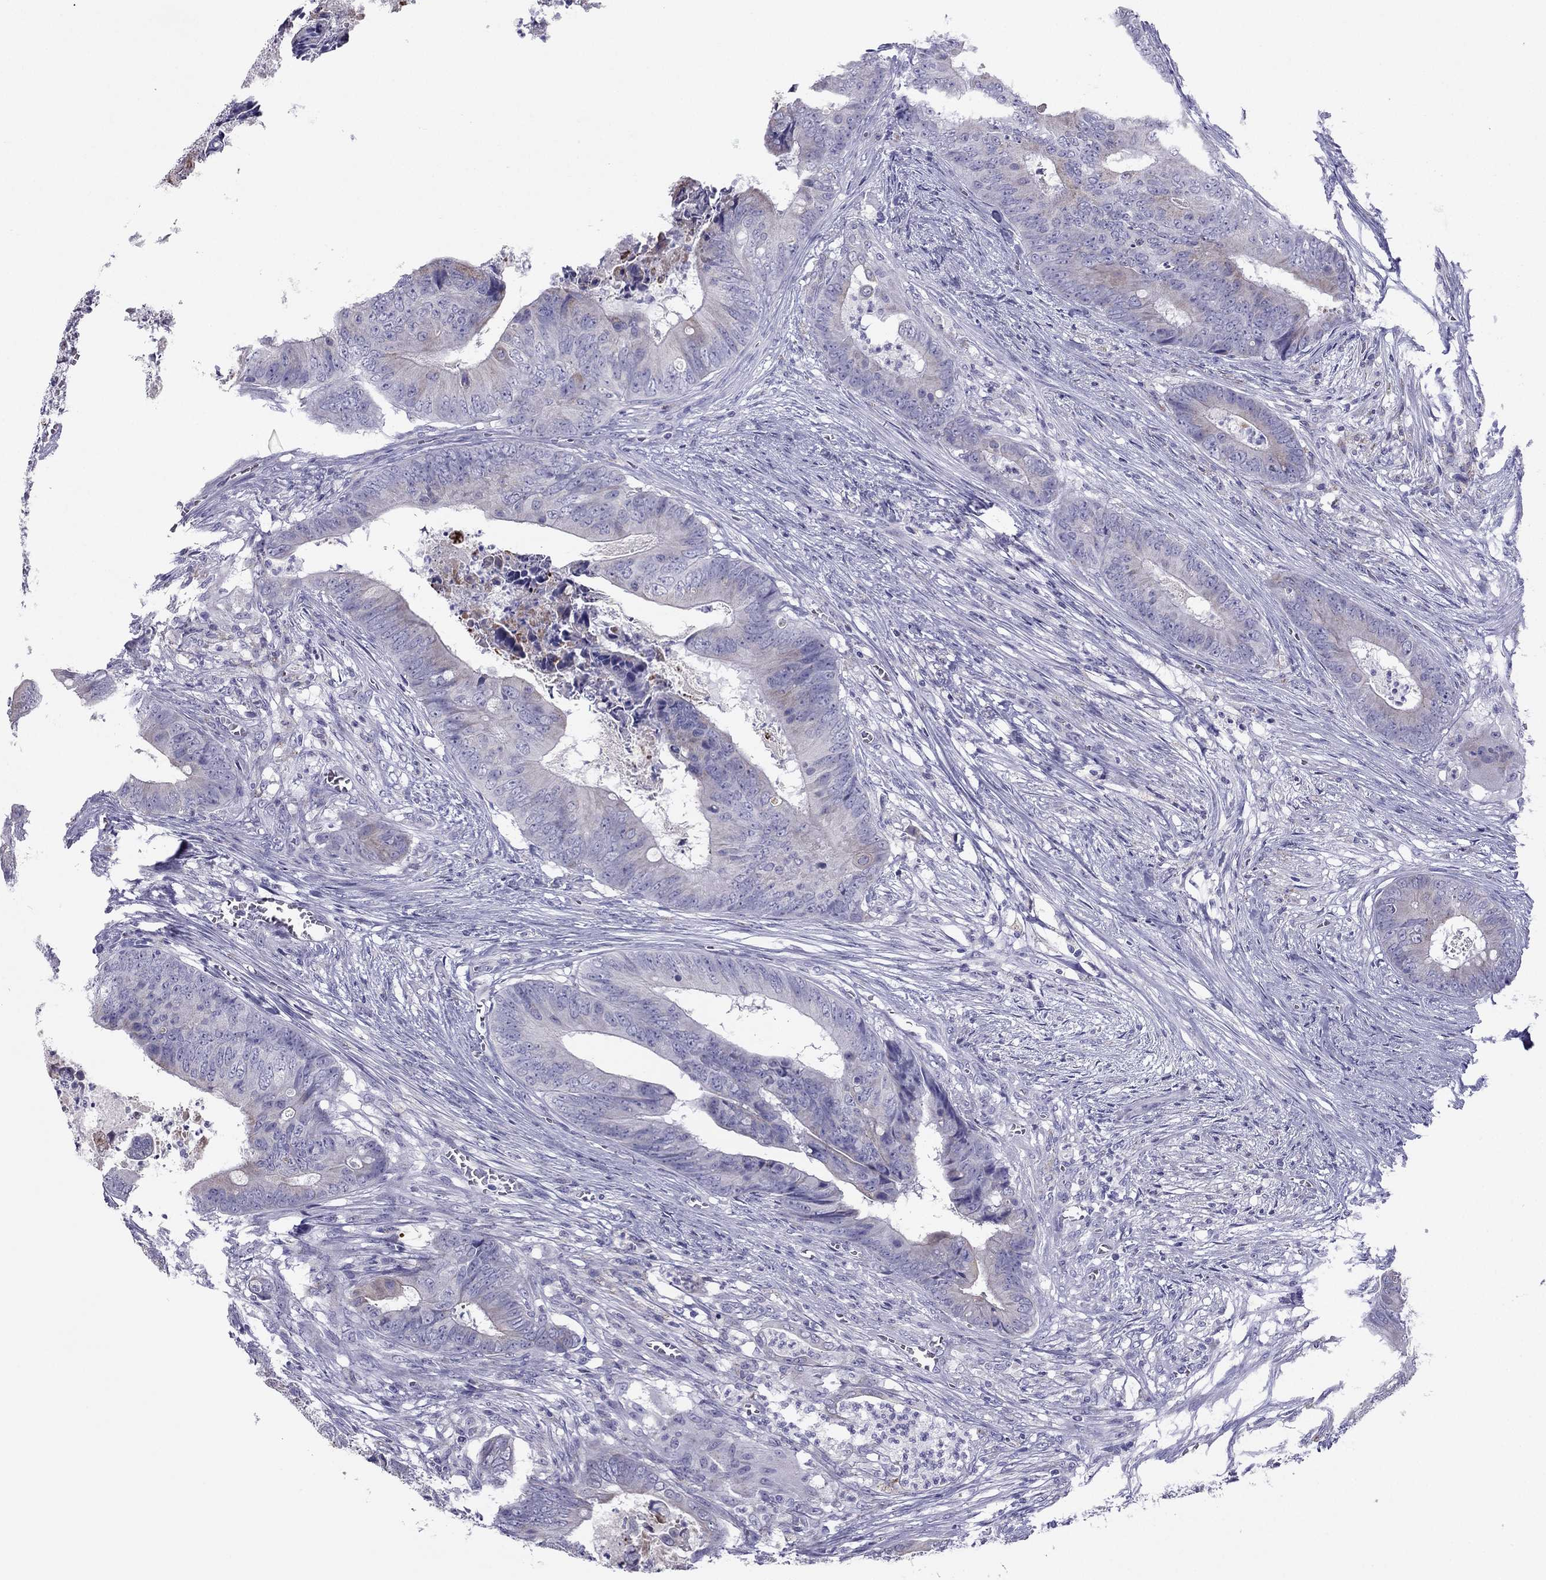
{"staining": {"intensity": "weak", "quantity": "<25%", "location": "cytoplasmic/membranous"}, "tissue": "colorectal cancer", "cell_type": "Tumor cells", "image_type": "cancer", "snomed": [{"axis": "morphology", "description": "Adenocarcinoma, NOS"}, {"axis": "topography", "description": "Colon"}], "caption": "IHC photomicrograph of neoplastic tissue: human colorectal adenocarcinoma stained with DAB (3,3'-diaminobenzidine) reveals no significant protein staining in tumor cells. (DAB IHC with hematoxylin counter stain).", "gene": "MAEL", "patient": {"sex": "male", "age": 84}}